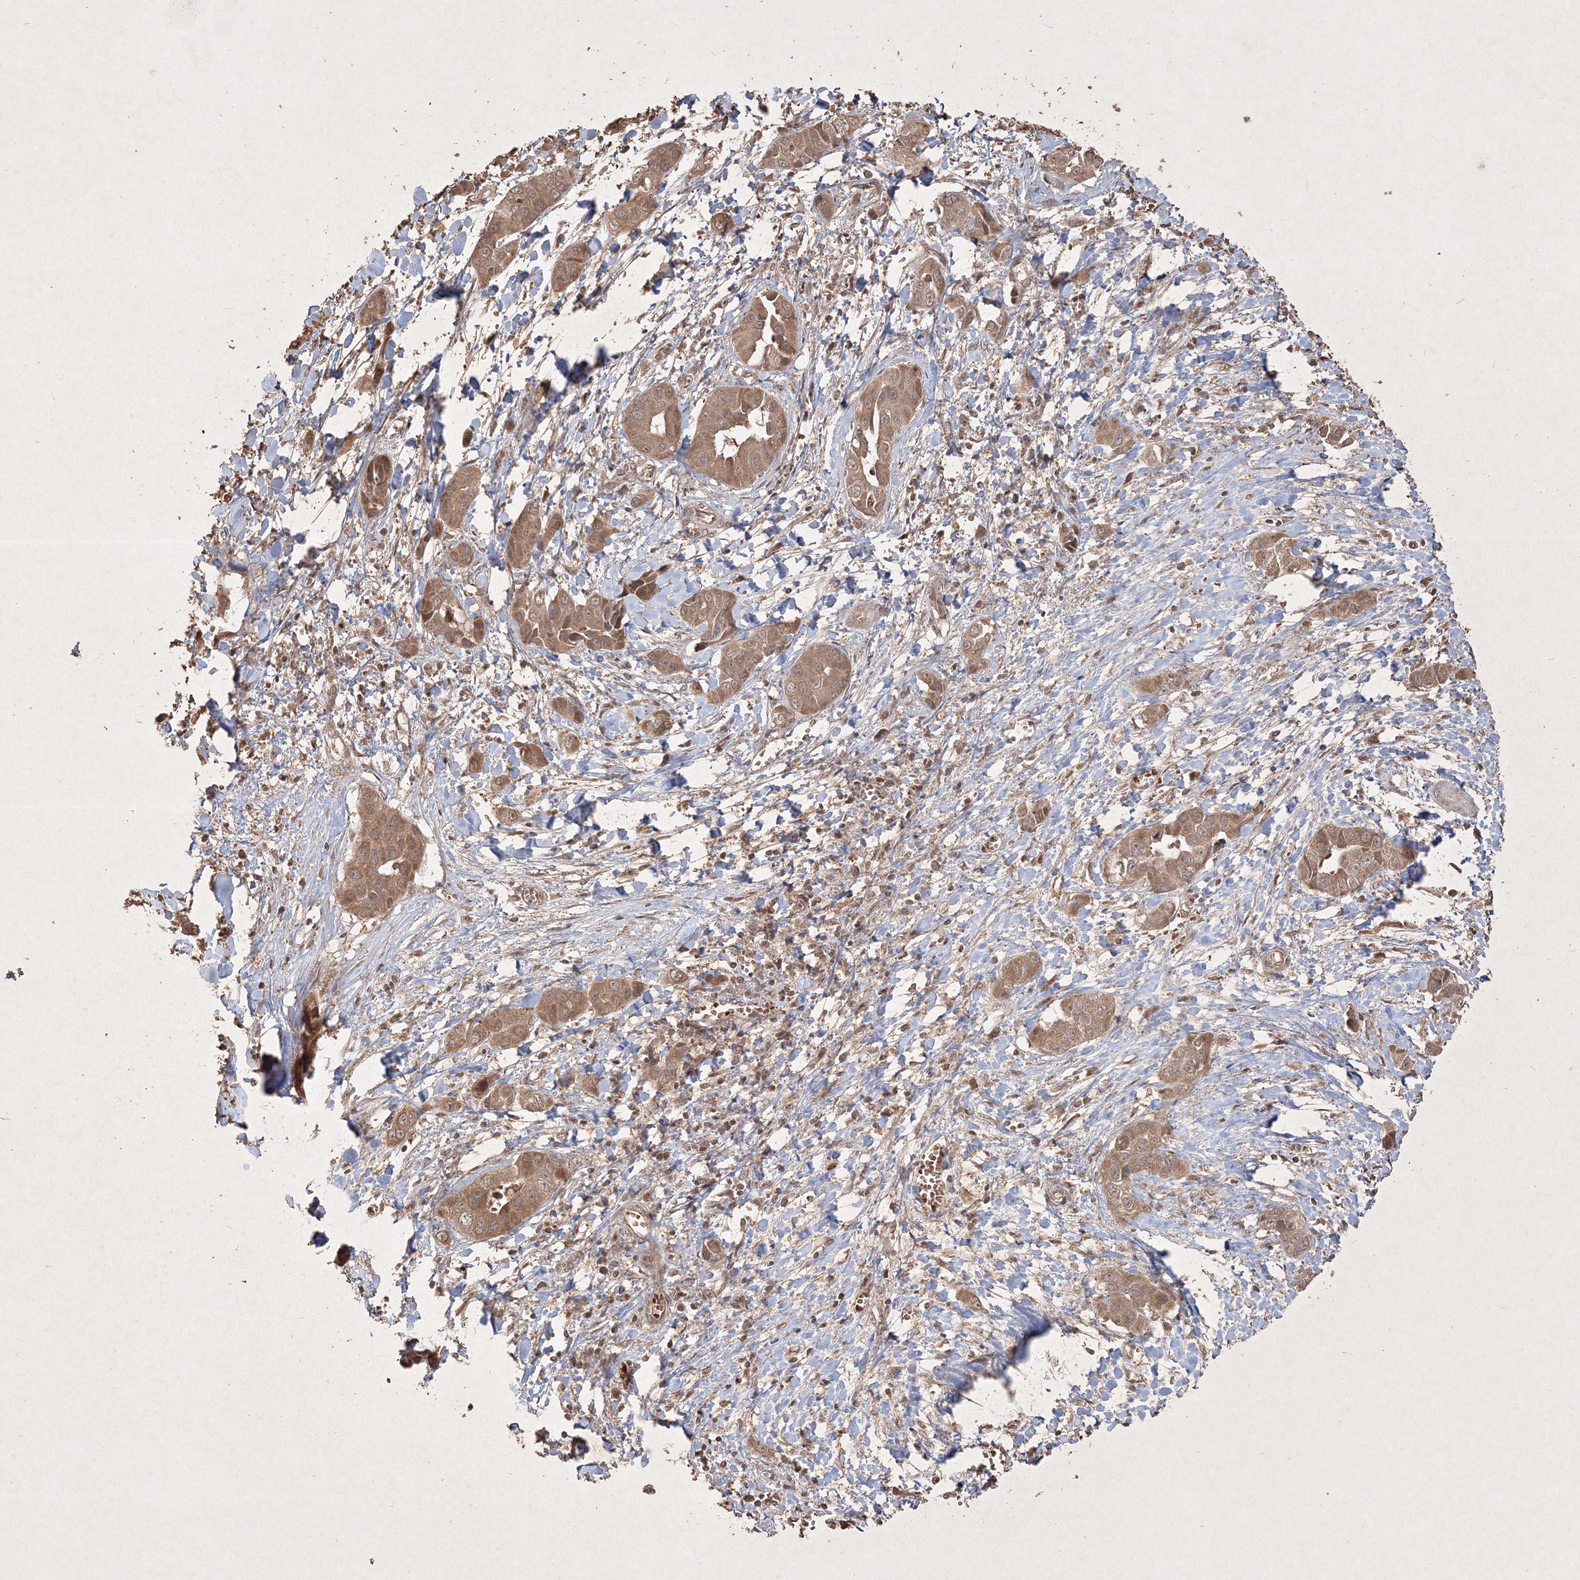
{"staining": {"intensity": "moderate", "quantity": ">75%", "location": "cytoplasmic/membranous"}, "tissue": "liver cancer", "cell_type": "Tumor cells", "image_type": "cancer", "snomed": [{"axis": "morphology", "description": "Cholangiocarcinoma"}, {"axis": "topography", "description": "Liver"}], "caption": "Liver cancer stained with immunohistochemistry (IHC) reveals moderate cytoplasmic/membranous positivity in about >75% of tumor cells. (DAB IHC, brown staining for protein, blue staining for nuclei).", "gene": "PELI3", "patient": {"sex": "female", "age": 52}}